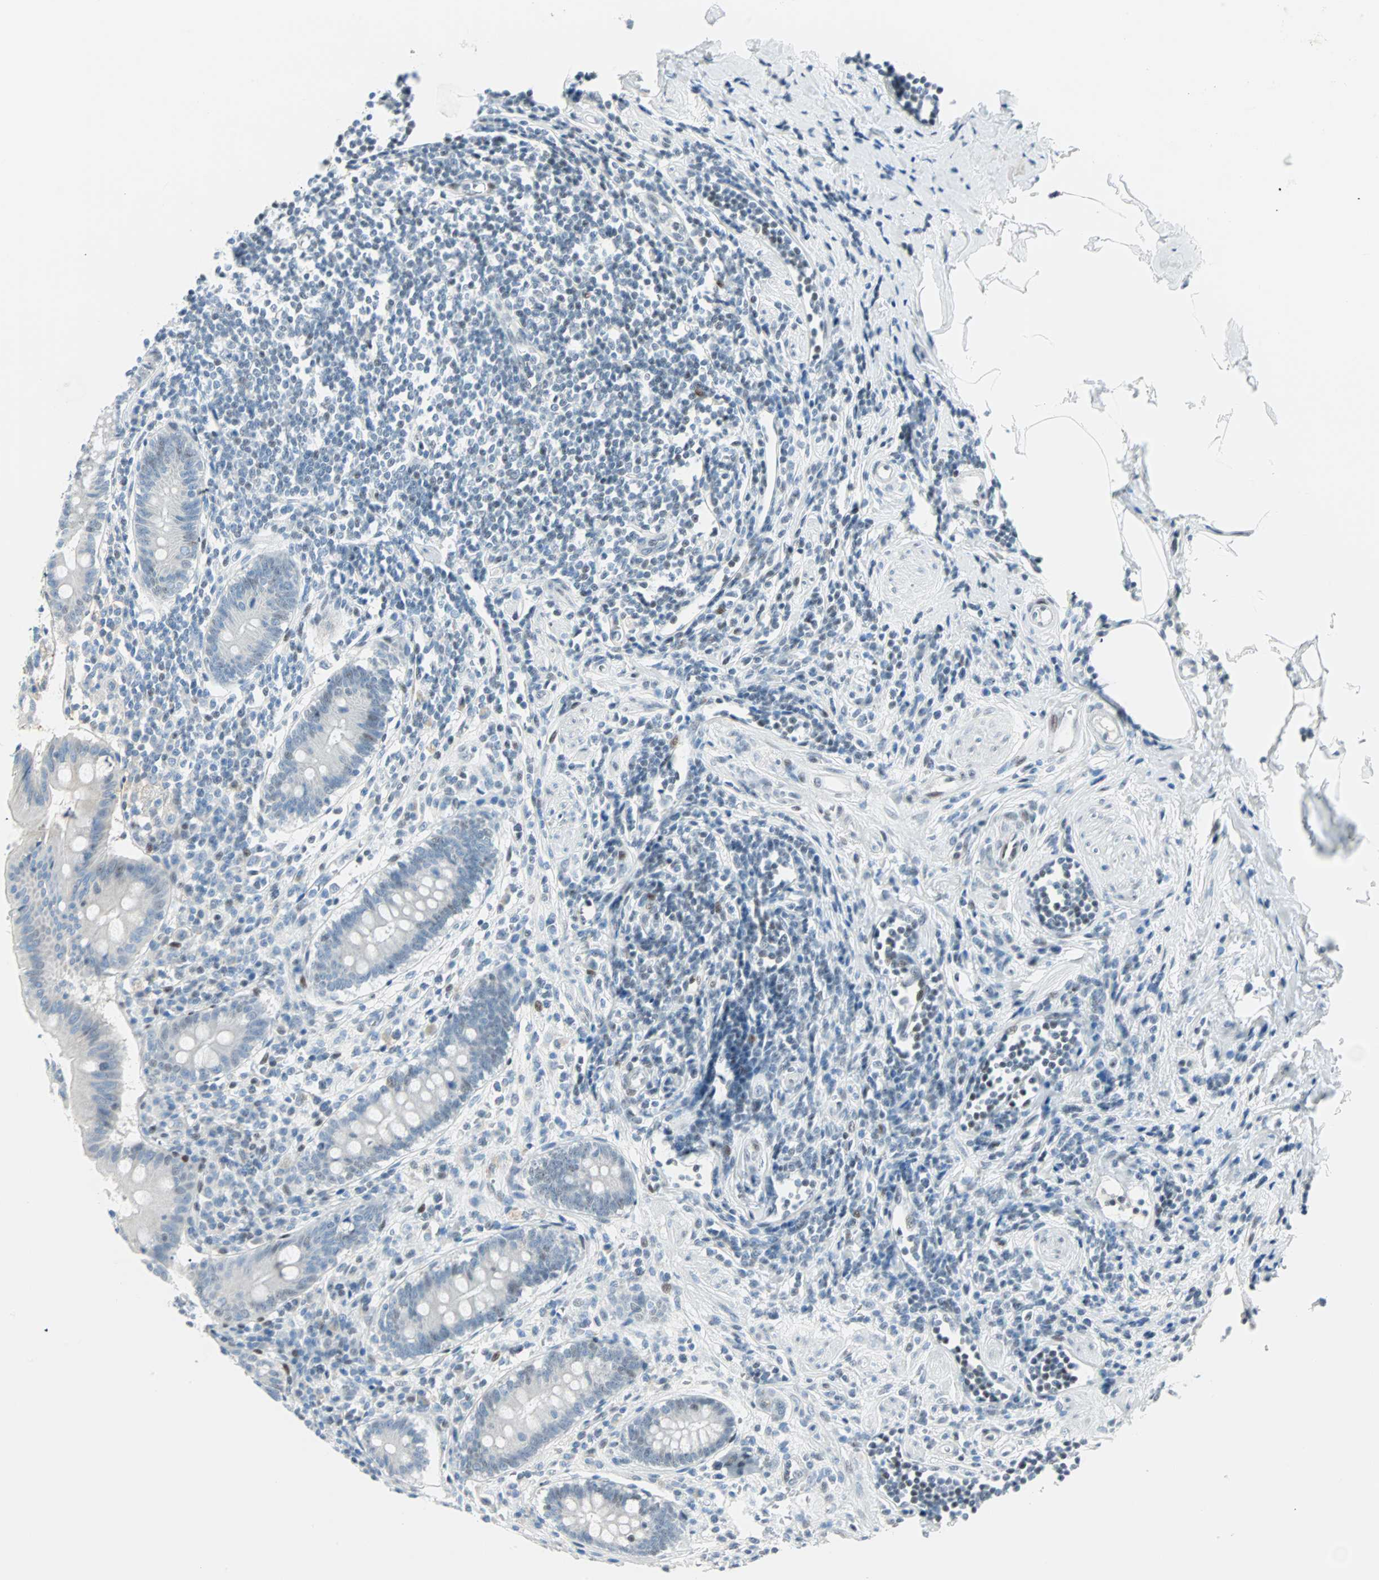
{"staining": {"intensity": "negative", "quantity": "none", "location": "none"}, "tissue": "appendix", "cell_type": "Glandular cells", "image_type": "normal", "snomed": [{"axis": "morphology", "description": "Normal tissue, NOS"}, {"axis": "topography", "description": "Appendix"}], "caption": "Immunohistochemistry image of unremarkable human appendix stained for a protein (brown), which displays no positivity in glandular cells.", "gene": "PKNOX1", "patient": {"sex": "female", "age": 50}}